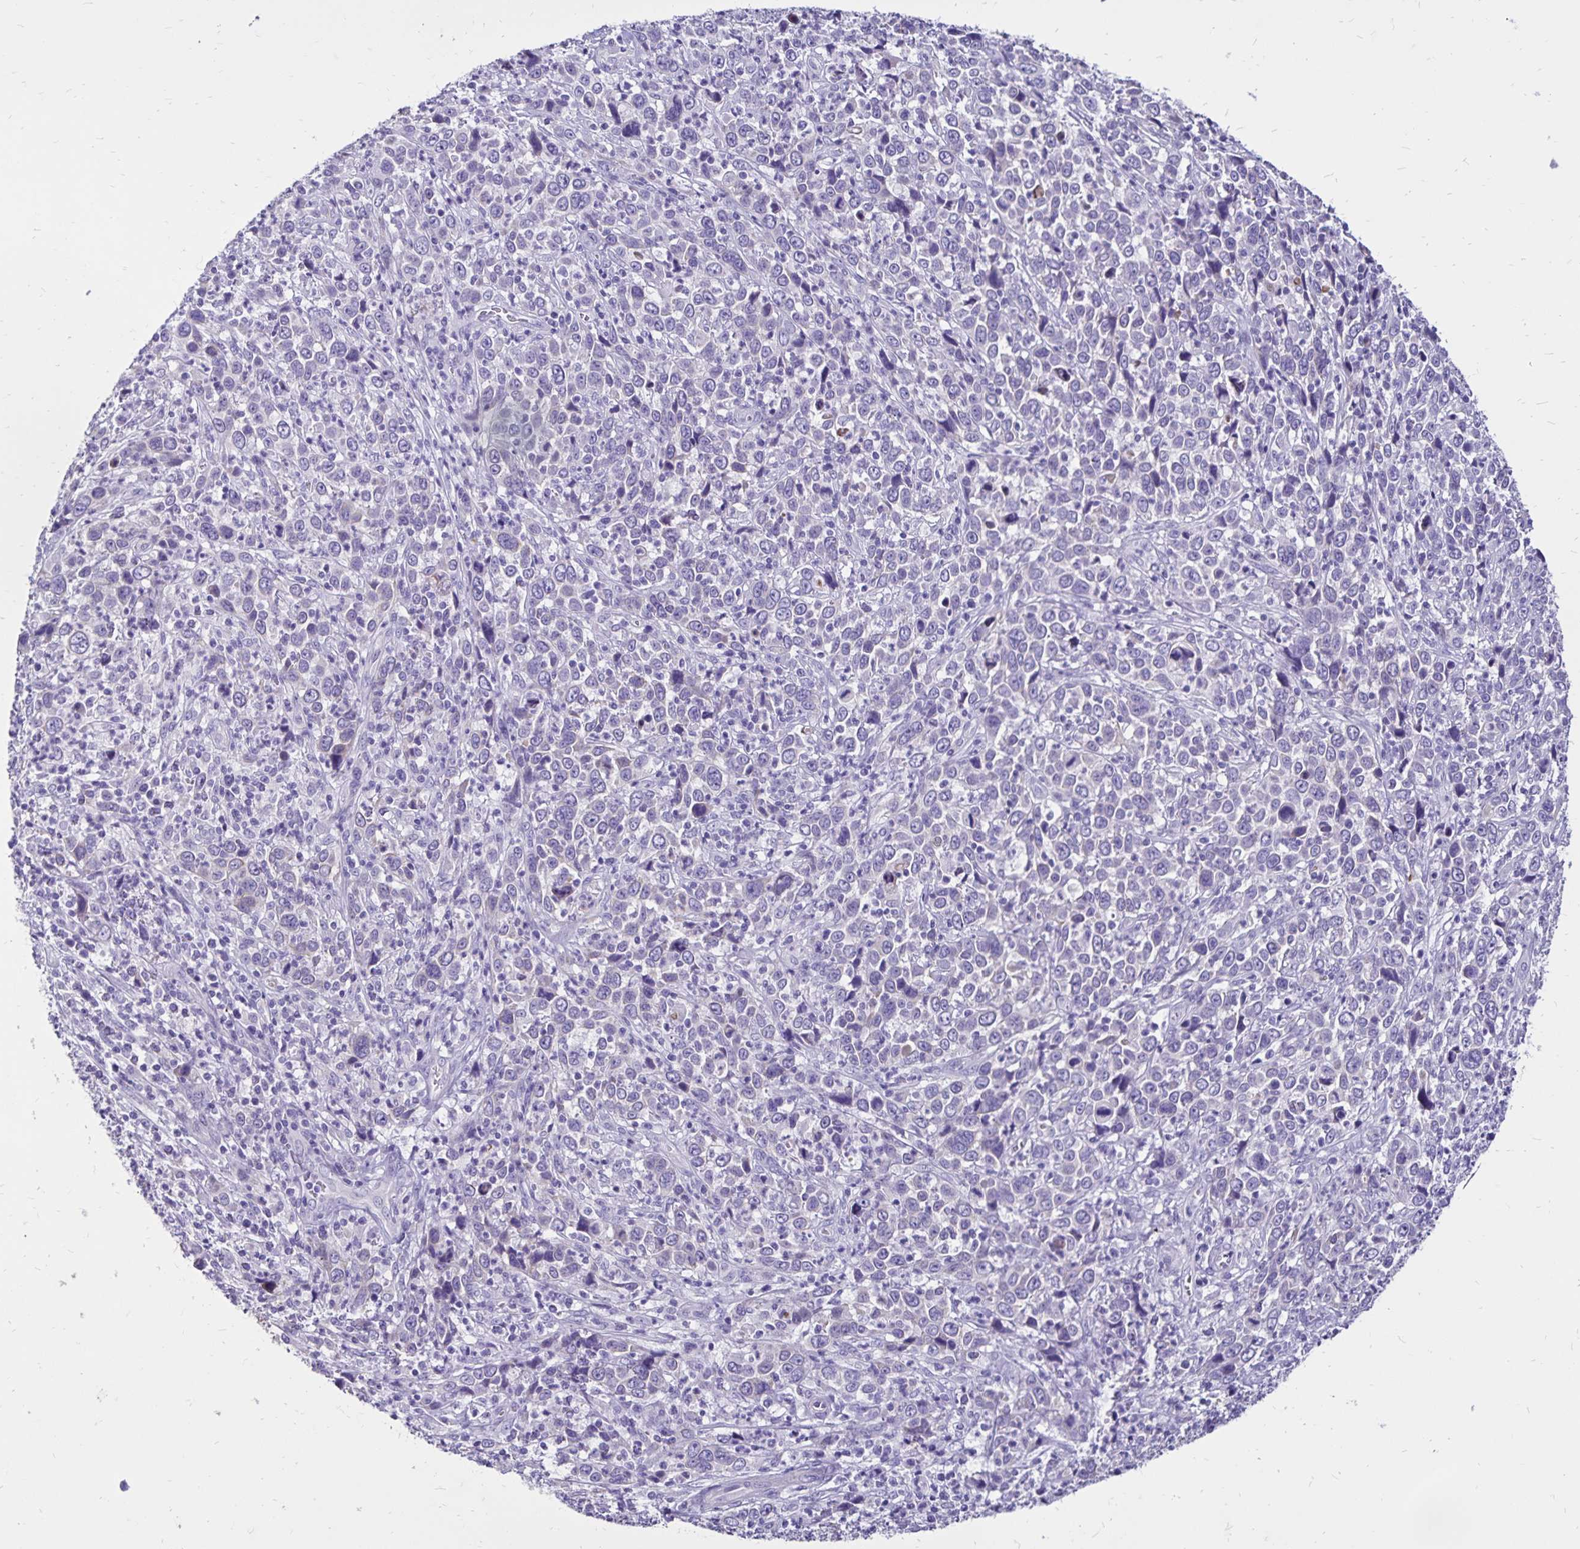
{"staining": {"intensity": "negative", "quantity": "none", "location": "none"}, "tissue": "cervical cancer", "cell_type": "Tumor cells", "image_type": "cancer", "snomed": [{"axis": "morphology", "description": "Squamous cell carcinoma, NOS"}, {"axis": "topography", "description": "Cervix"}], "caption": "The image displays no staining of tumor cells in cervical cancer.", "gene": "EVPL", "patient": {"sex": "female", "age": 46}}